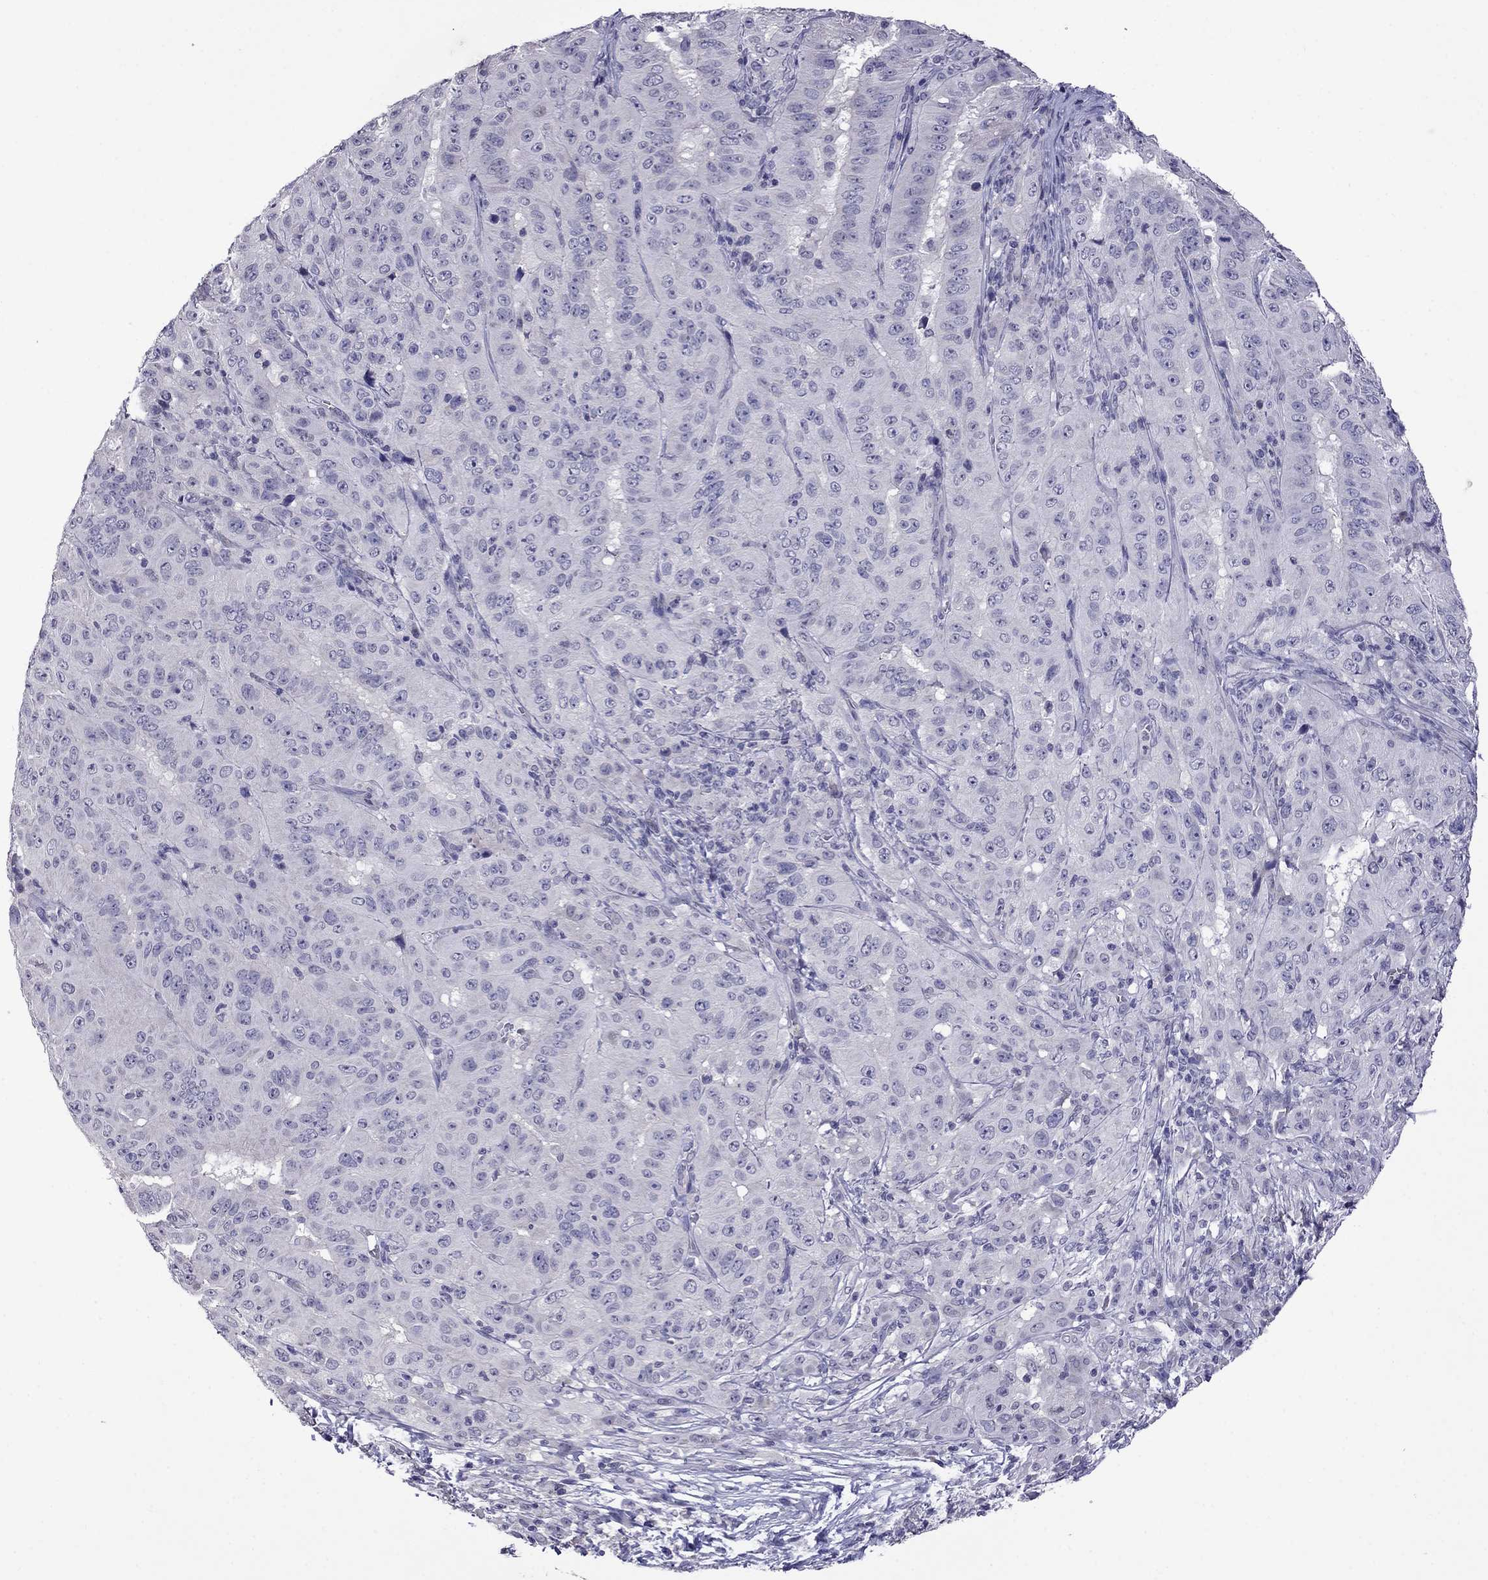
{"staining": {"intensity": "negative", "quantity": "none", "location": "none"}, "tissue": "pancreatic cancer", "cell_type": "Tumor cells", "image_type": "cancer", "snomed": [{"axis": "morphology", "description": "Adenocarcinoma, NOS"}, {"axis": "topography", "description": "Pancreas"}], "caption": "DAB immunohistochemical staining of adenocarcinoma (pancreatic) demonstrates no significant expression in tumor cells.", "gene": "STAR", "patient": {"sex": "male", "age": 63}}